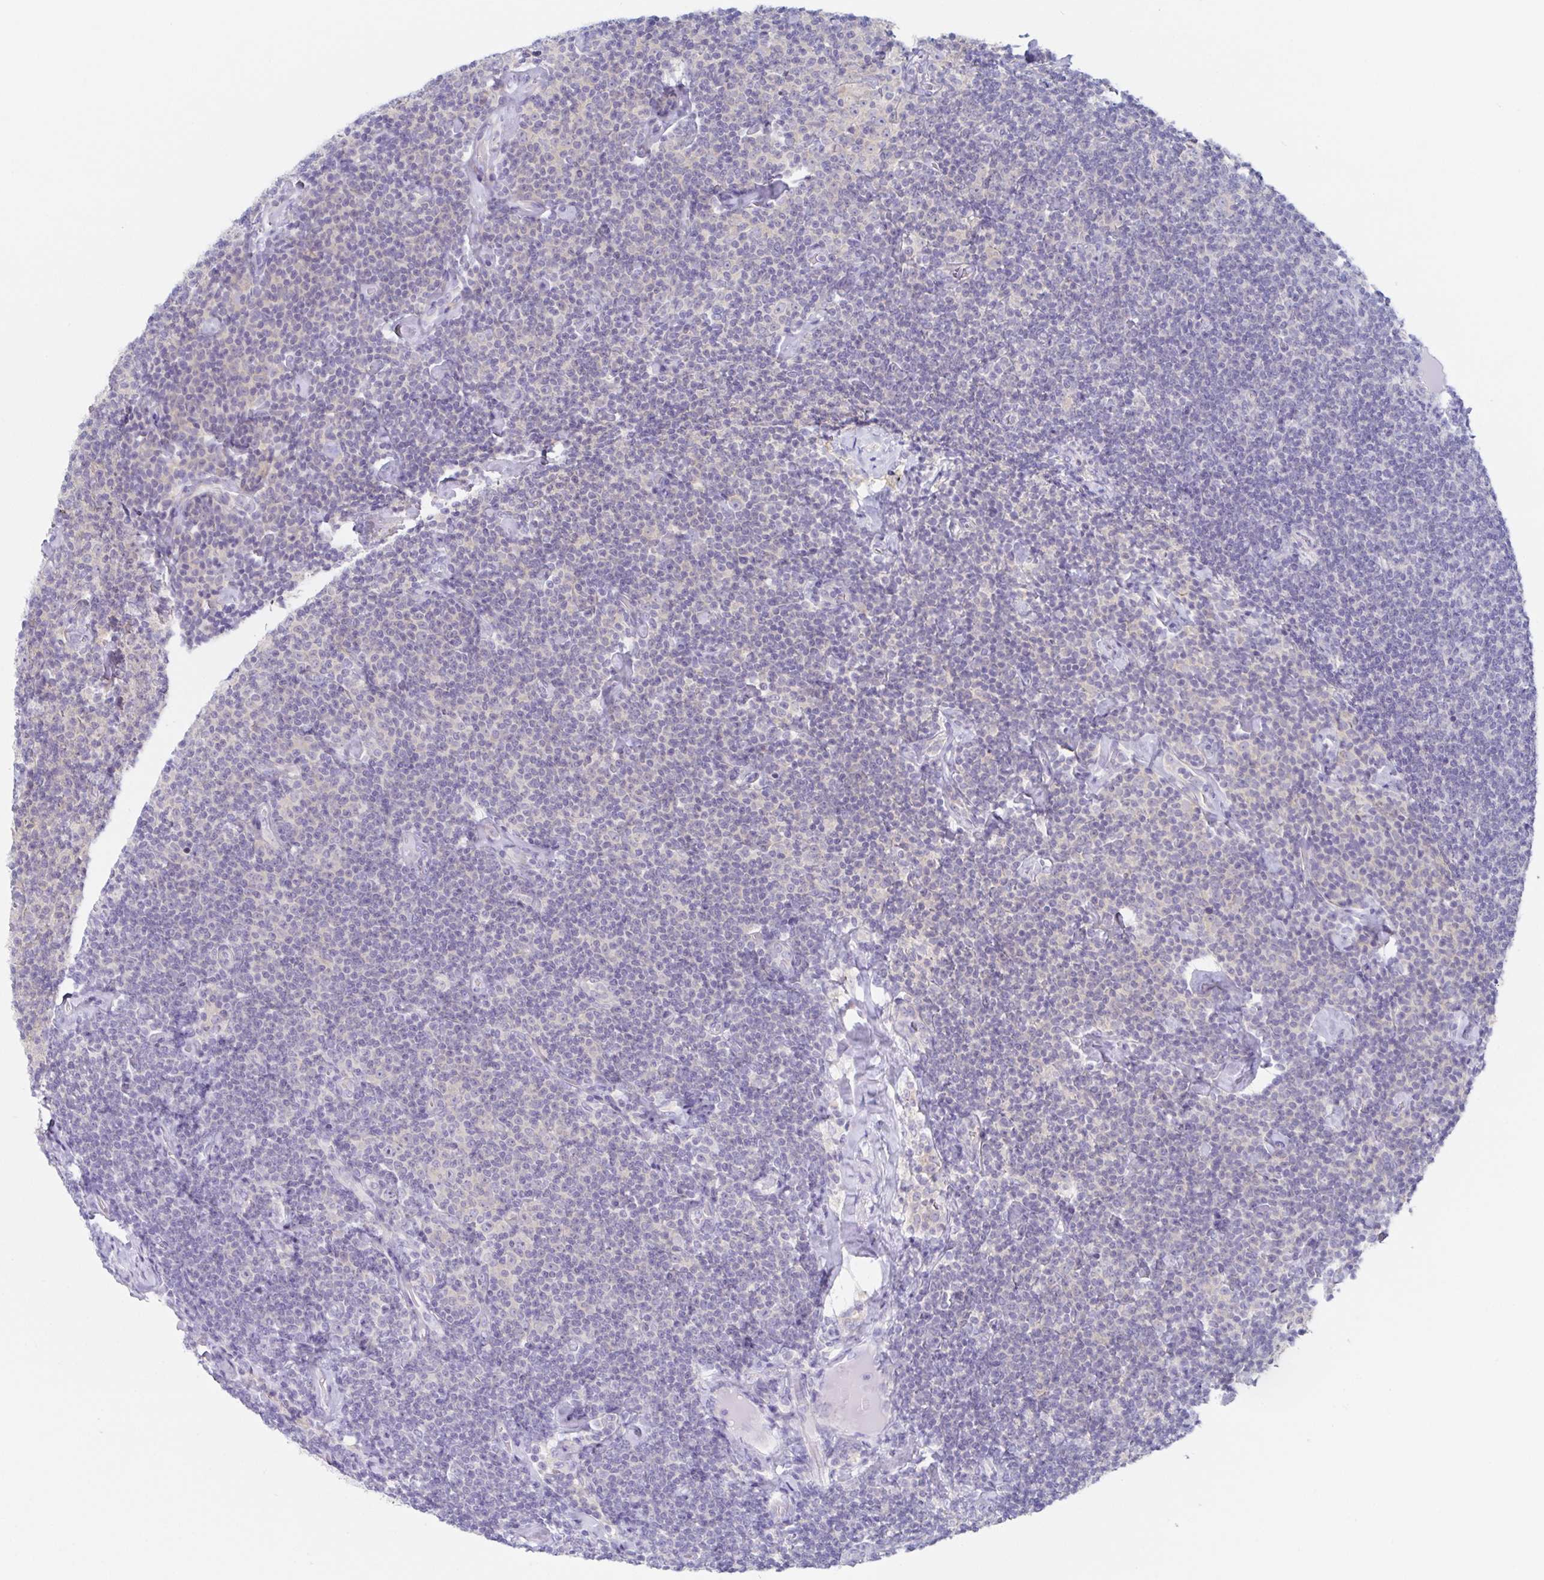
{"staining": {"intensity": "negative", "quantity": "none", "location": "none"}, "tissue": "lymphoma", "cell_type": "Tumor cells", "image_type": "cancer", "snomed": [{"axis": "morphology", "description": "Malignant lymphoma, non-Hodgkin's type, Low grade"}, {"axis": "topography", "description": "Lymph node"}], "caption": "DAB immunohistochemical staining of malignant lymphoma, non-Hodgkin's type (low-grade) exhibits no significant positivity in tumor cells.", "gene": "HTR2A", "patient": {"sex": "male", "age": 81}}